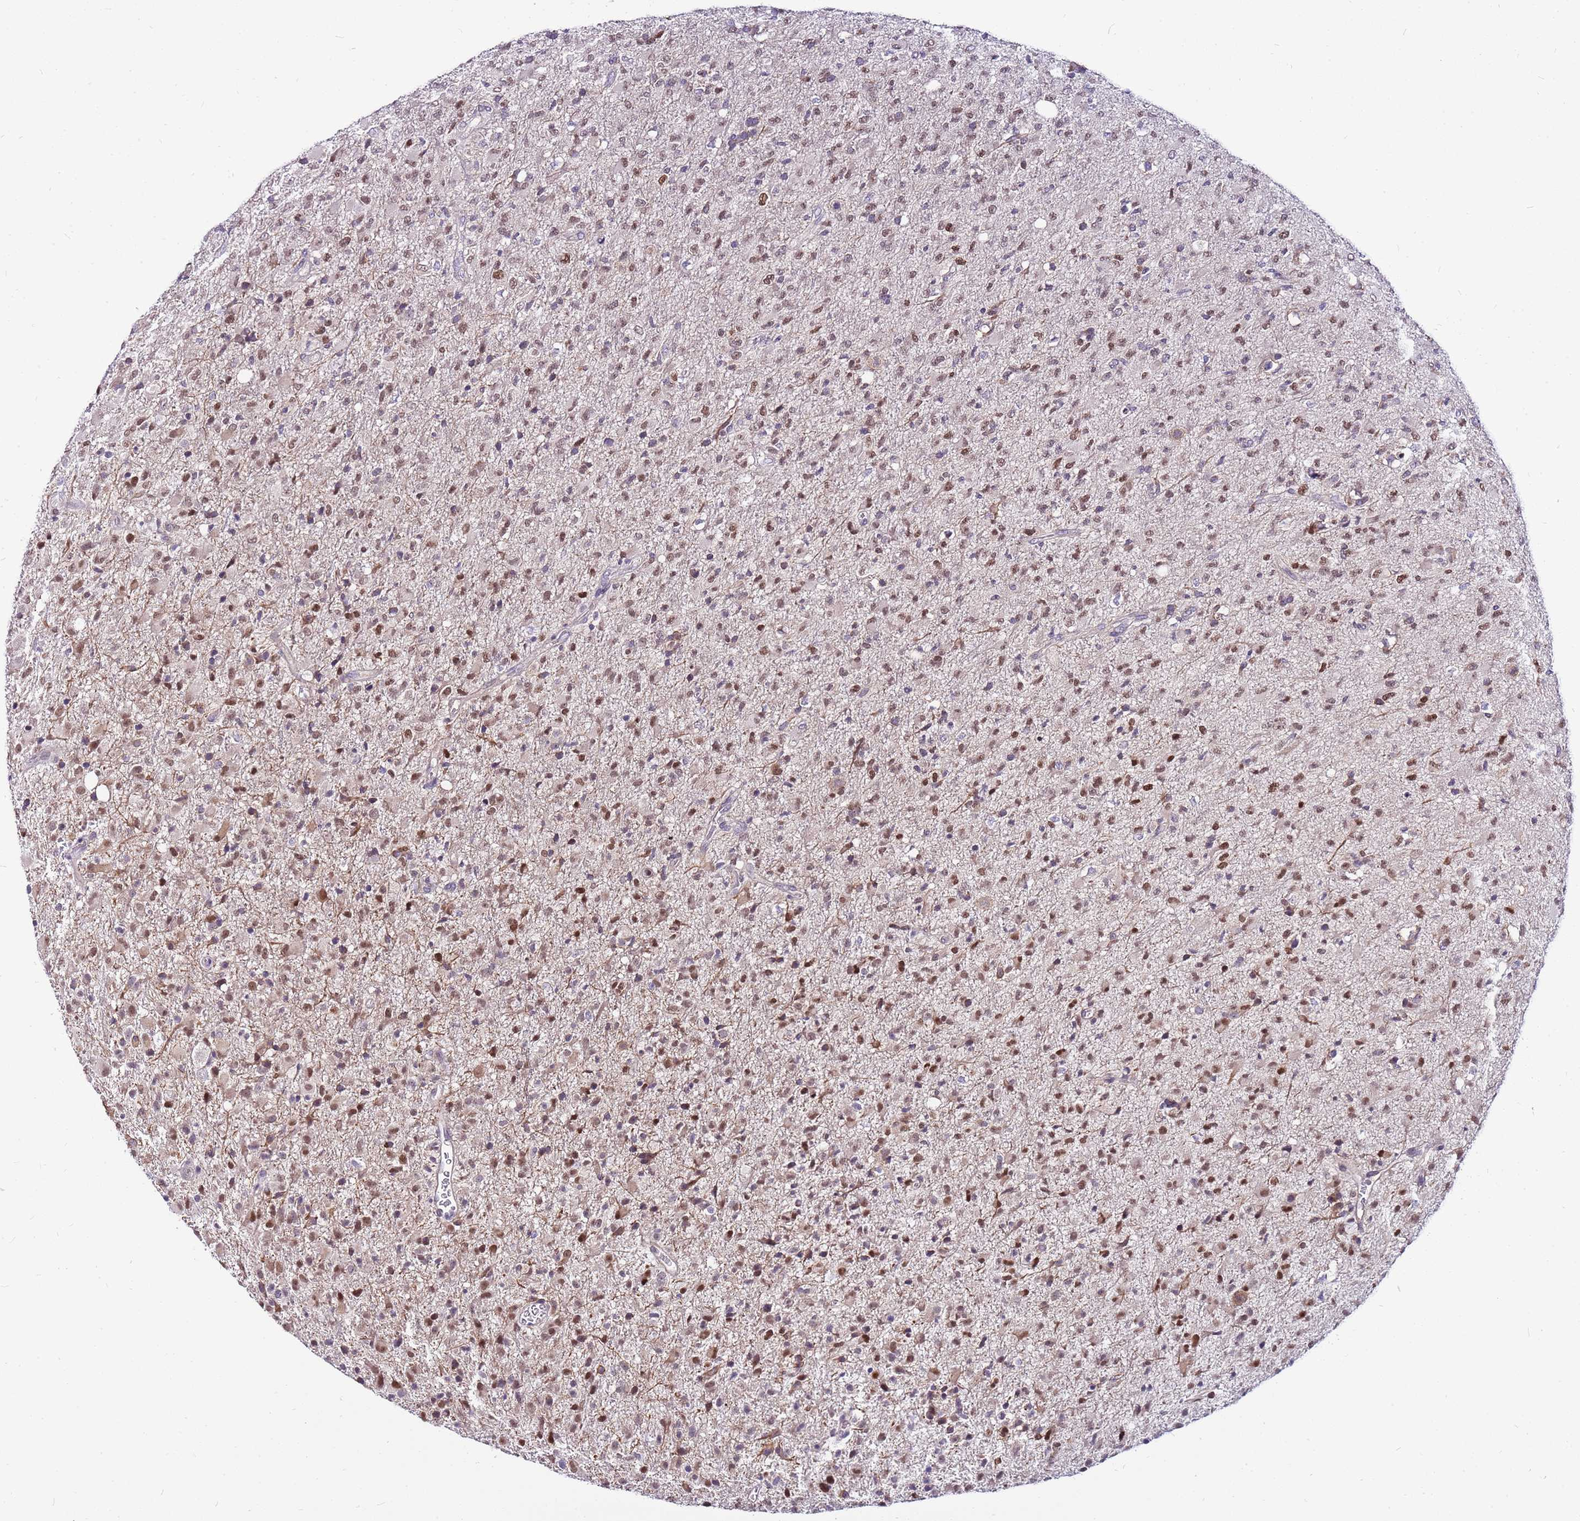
{"staining": {"intensity": "moderate", "quantity": "25%-75%", "location": "nuclear"}, "tissue": "glioma", "cell_type": "Tumor cells", "image_type": "cancer", "snomed": [{"axis": "morphology", "description": "Glioma, malignant, Low grade"}, {"axis": "topography", "description": "Brain"}], "caption": "Immunohistochemical staining of human glioma displays medium levels of moderate nuclear protein staining in approximately 25%-75% of tumor cells. The protein of interest is stained brown, and the nuclei are stained in blue (DAB IHC with brightfield microscopy, high magnification).", "gene": "POLE3", "patient": {"sex": "male", "age": 65}}